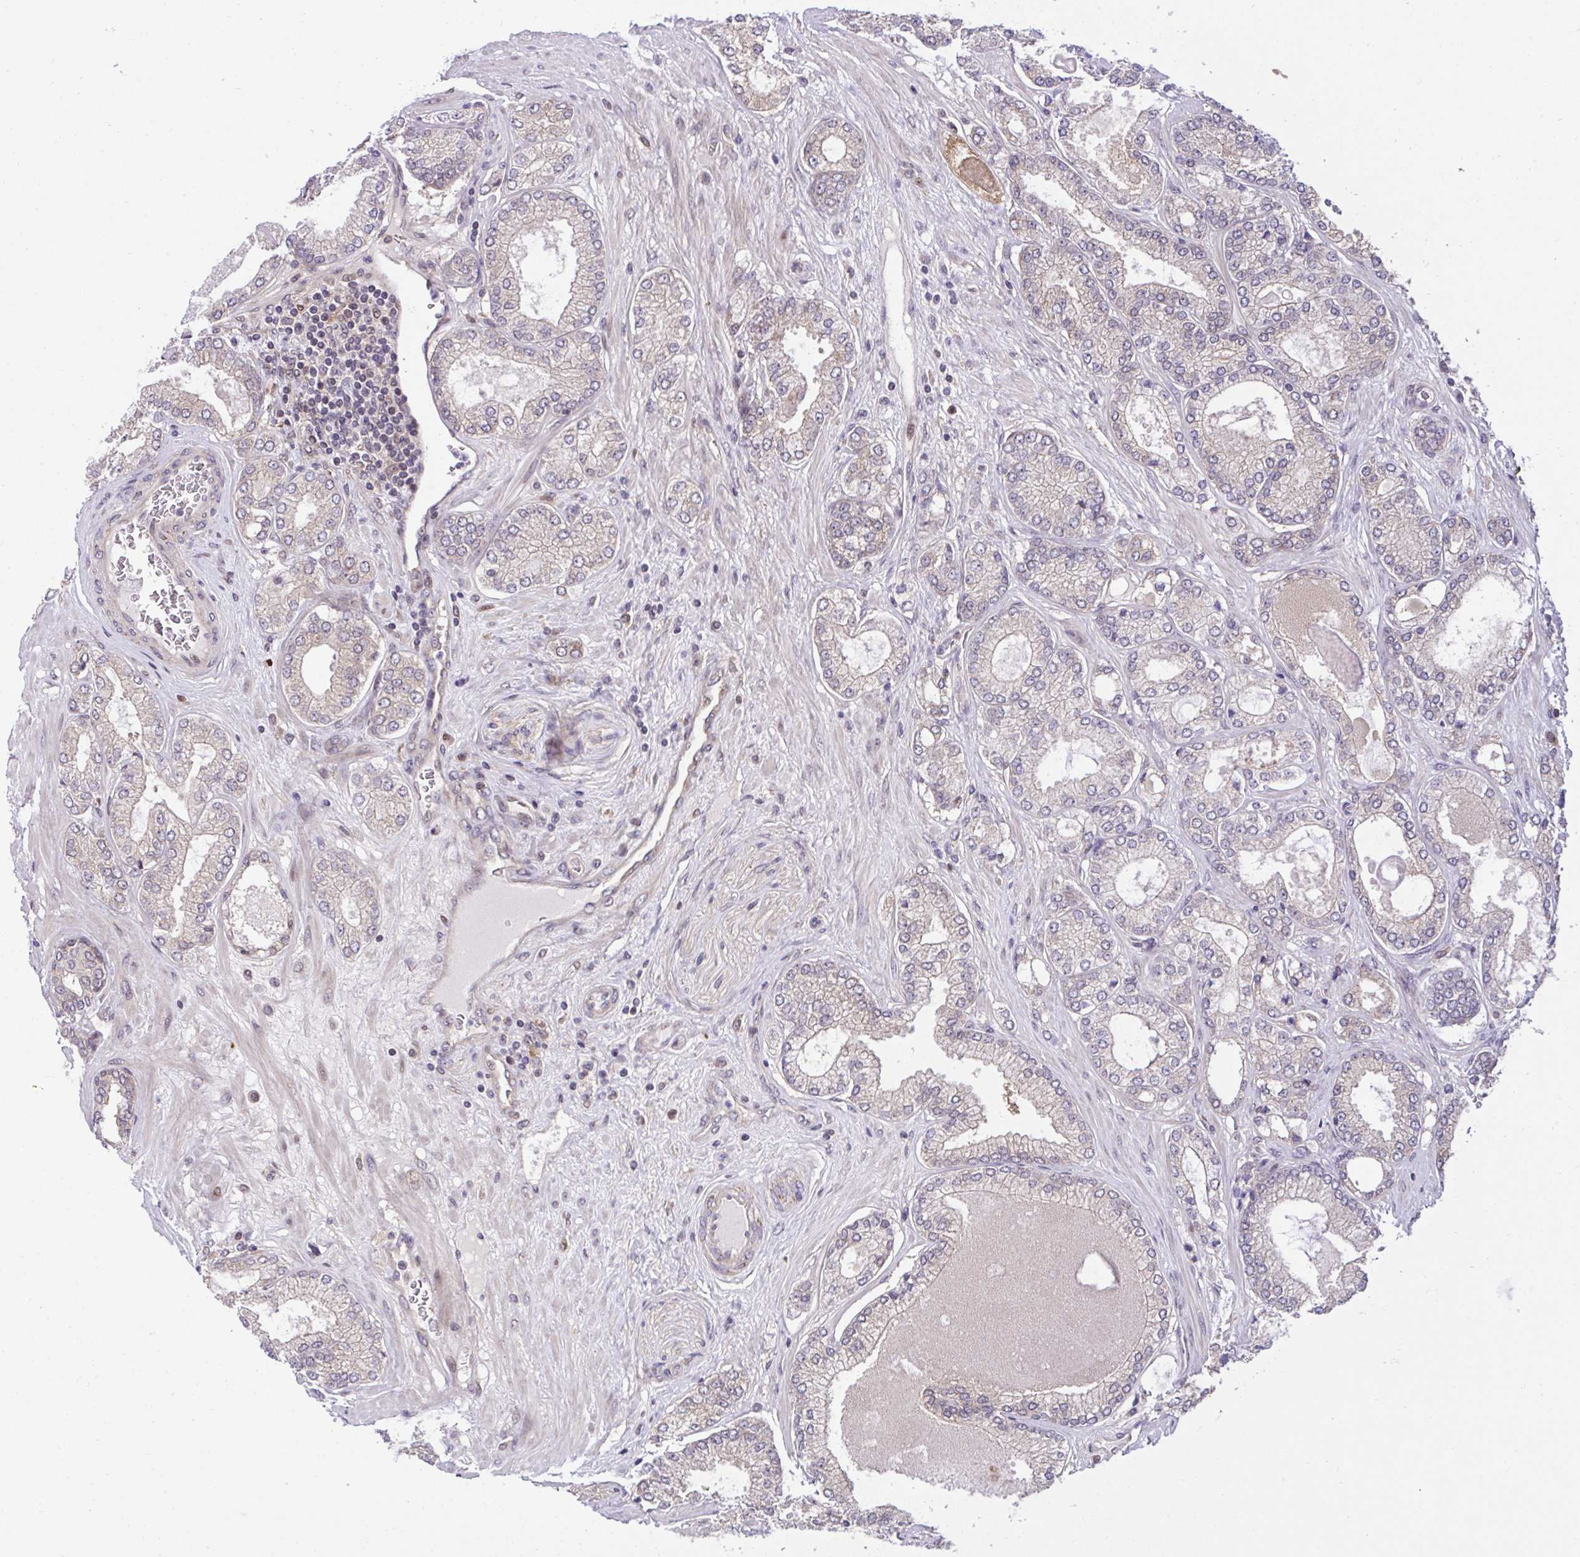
{"staining": {"intensity": "weak", "quantity": "<25%", "location": "cytoplasmic/membranous"}, "tissue": "prostate cancer", "cell_type": "Tumor cells", "image_type": "cancer", "snomed": [{"axis": "morphology", "description": "Adenocarcinoma, High grade"}, {"axis": "topography", "description": "Prostate"}], "caption": "This is a histopathology image of immunohistochemistry (IHC) staining of high-grade adenocarcinoma (prostate), which shows no expression in tumor cells.", "gene": "RDH14", "patient": {"sex": "male", "age": 68}}